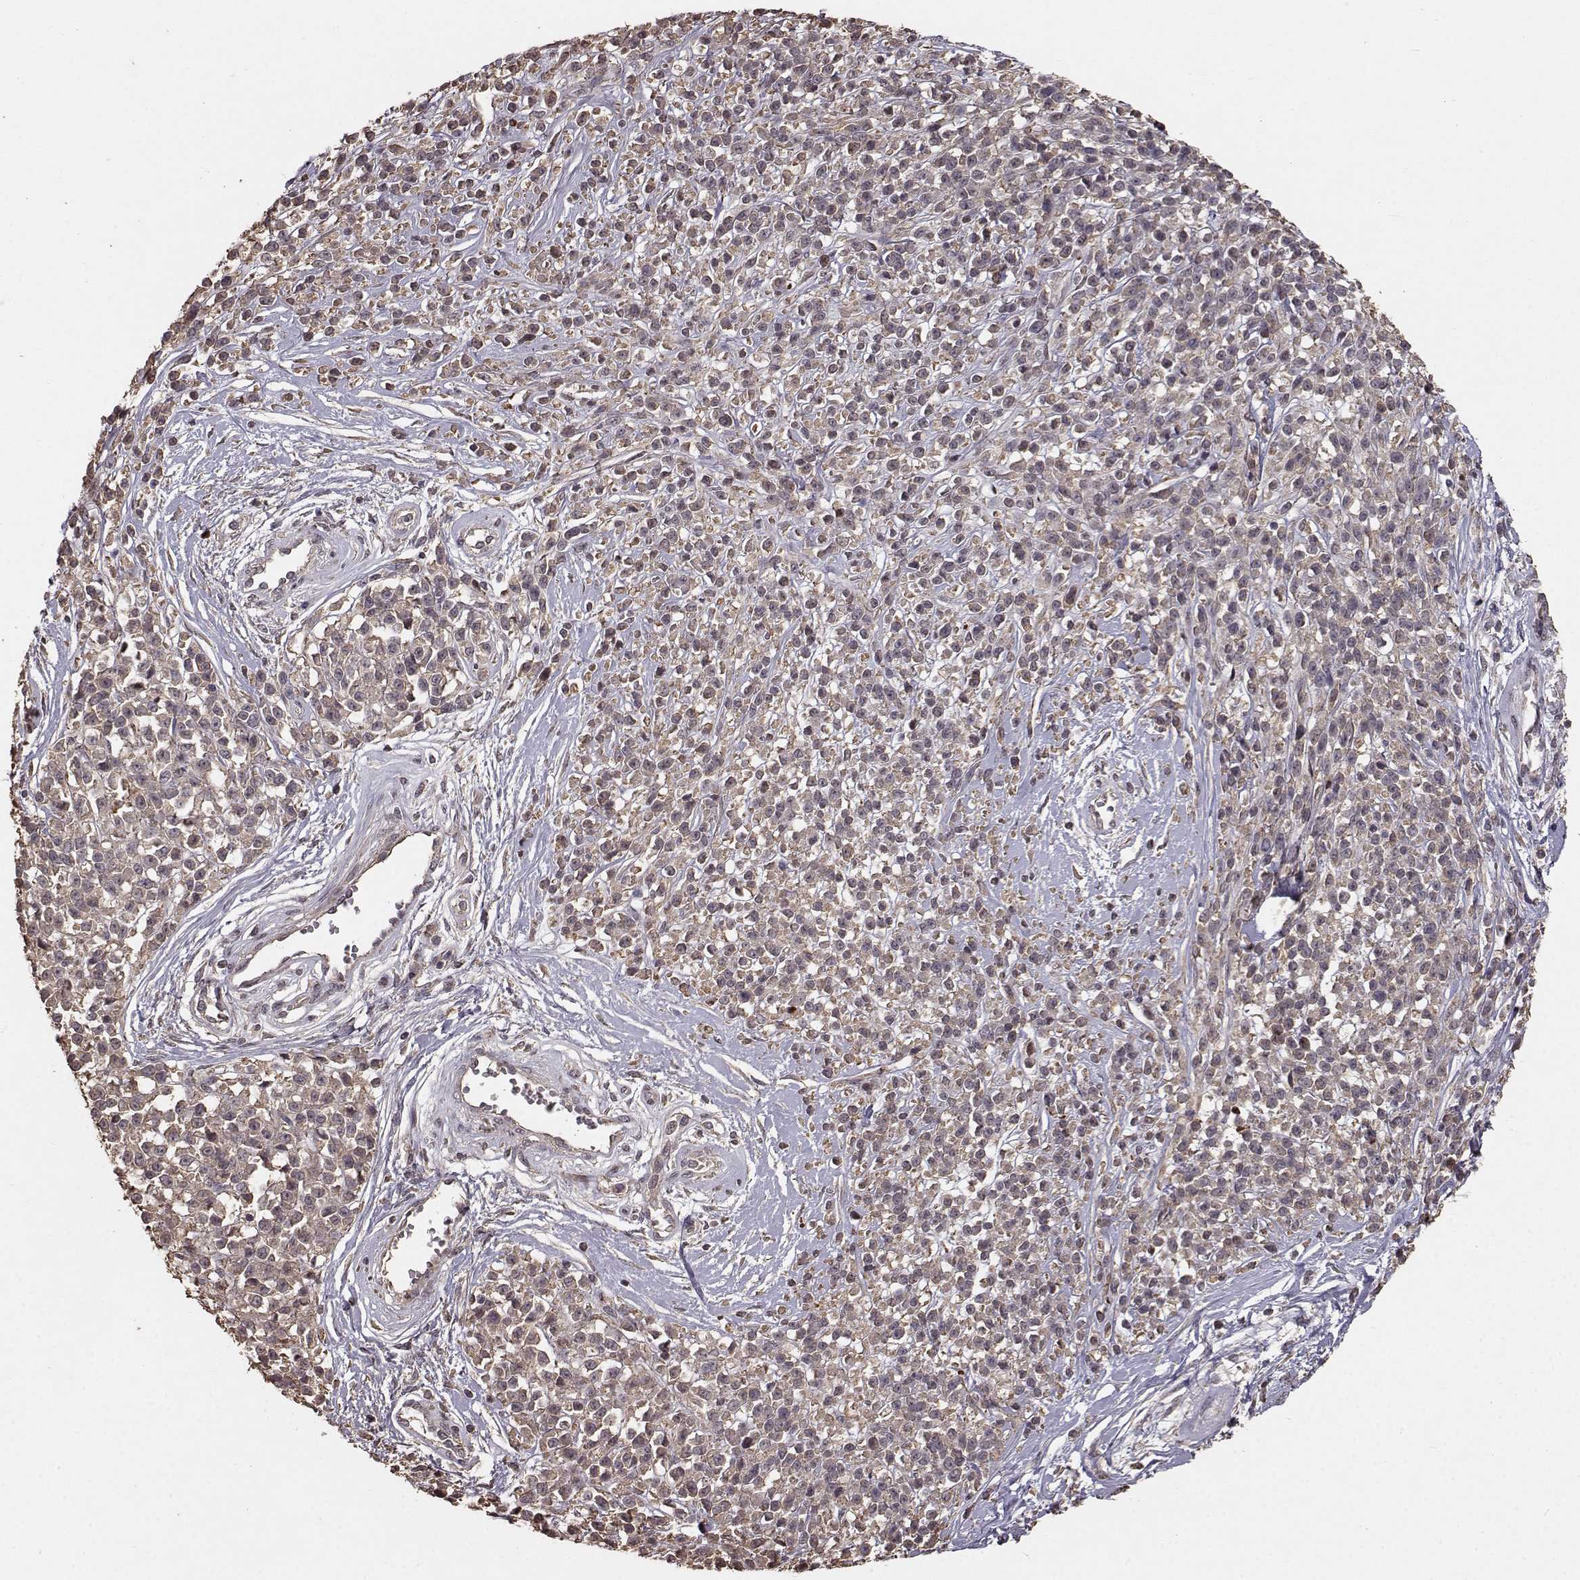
{"staining": {"intensity": "moderate", "quantity": "25%-75%", "location": "cytoplasmic/membranous"}, "tissue": "melanoma", "cell_type": "Tumor cells", "image_type": "cancer", "snomed": [{"axis": "morphology", "description": "Malignant melanoma, NOS"}, {"axis": "topography", "description": "Skin"}, {"axis": "topography", "description": "Skin of trunk"}], "caption": "Malignant melanoma tissue exhibits moderate cytoplasmic/membranous expression in about 25%-75% of tumor cells Nuclei are stained in blue.", "gene": "USP15", "patient": {"sex": "male", "age": 74}}